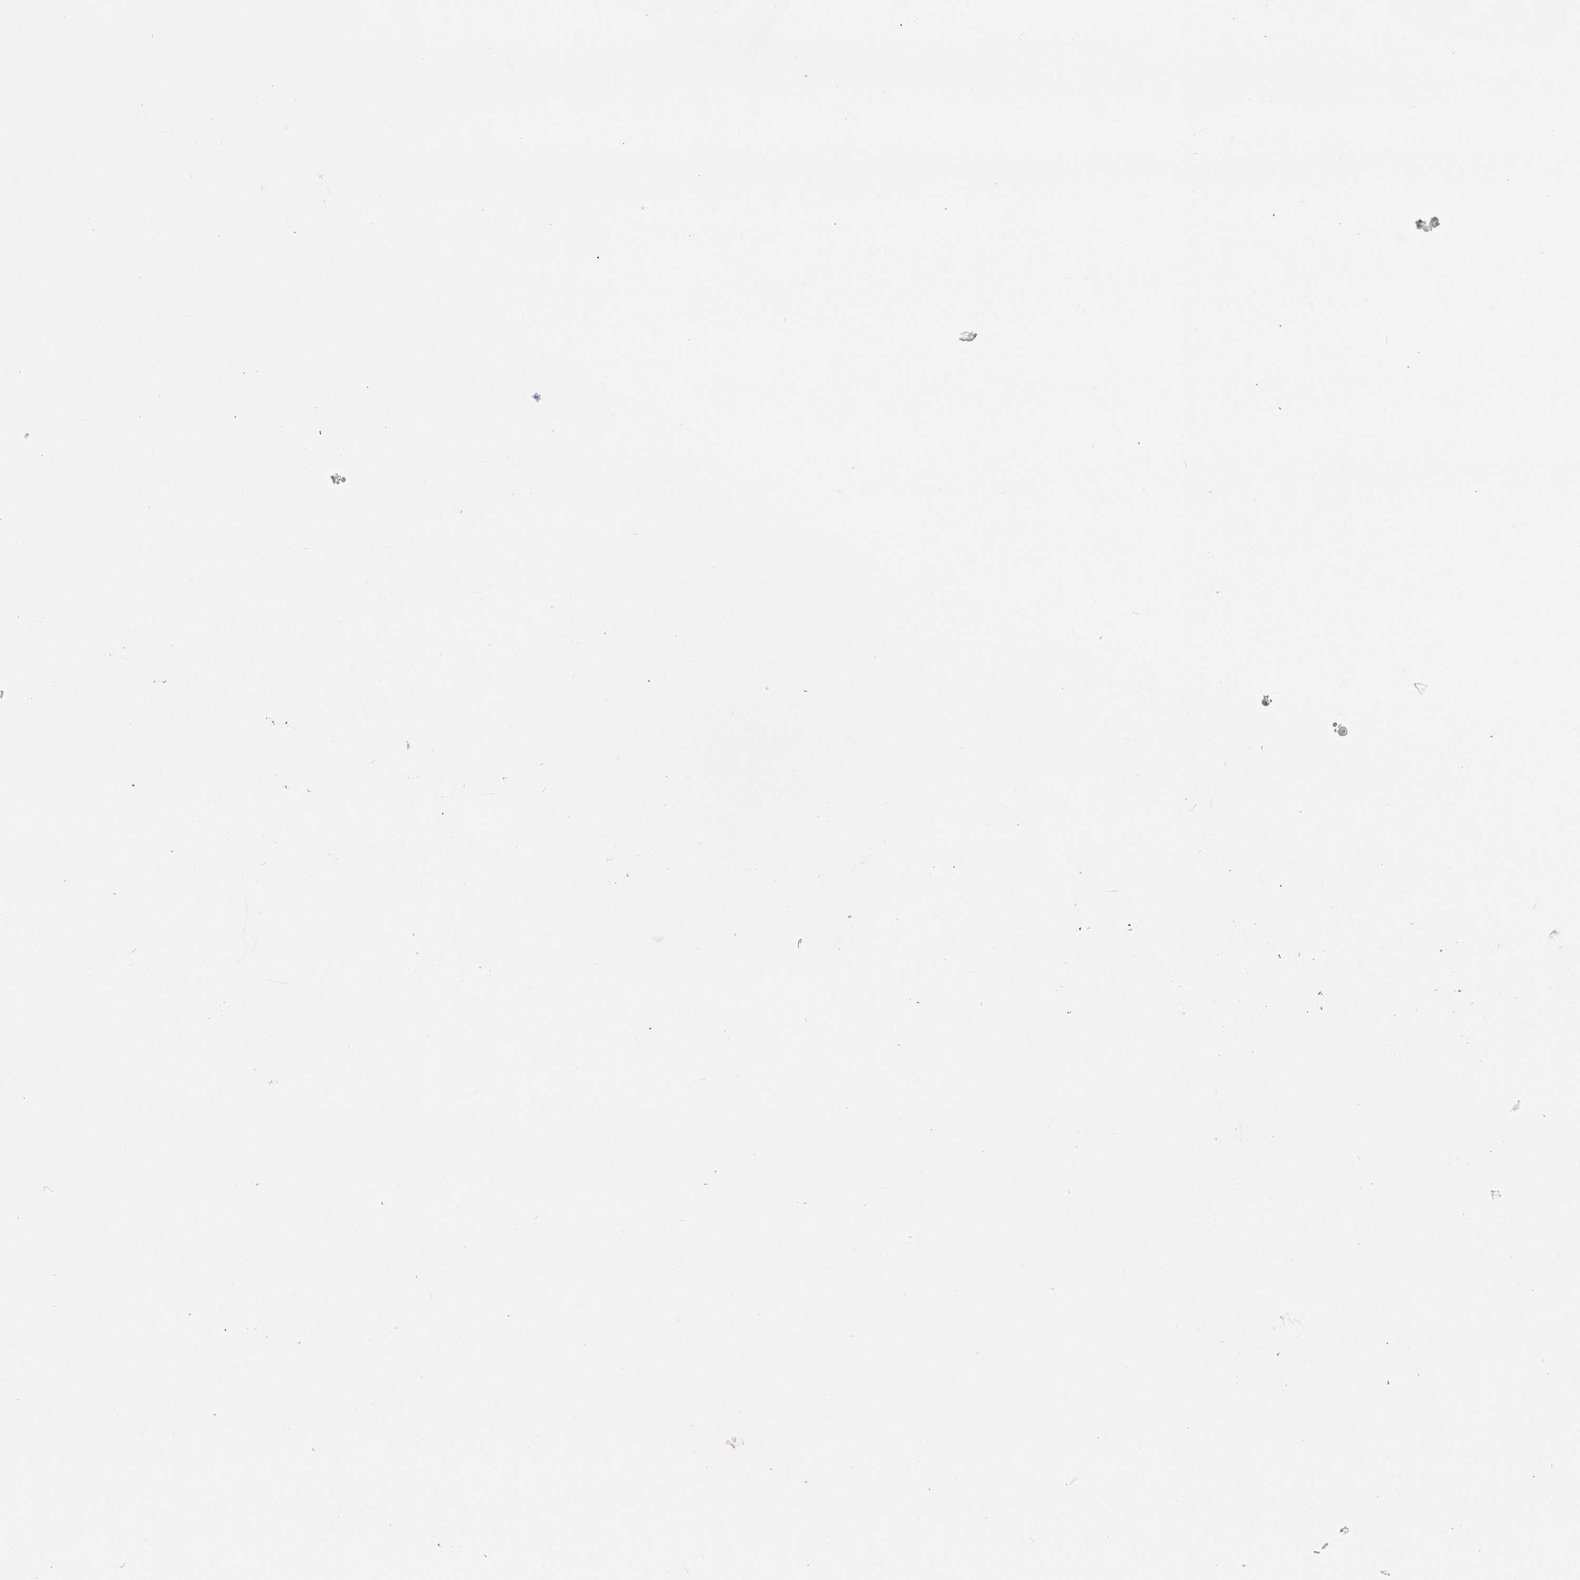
{"staining": {"intensity": "negative", "quantity": "none", "location": "none"}, "tissue": "parathyroid gland", "cell_type": "Glandular cells", "image_type": "normal", "snomed": [{"axis": "morphology", "description": "Normal tissue, NOS"}, {"axis": "topography", "description": "Parathyroid gland"}], "caption": "High power microscopy photomicrograph of an immunohistochemistry (IHC) photomicrograph of benign parathyroid gland, revealing no significant staining in glandular cells. (DAB IHC visualized using brightfield microscopy, high magnification).", "gene": "KLHL3", "patient": {"sex": "female", "age": 56}}